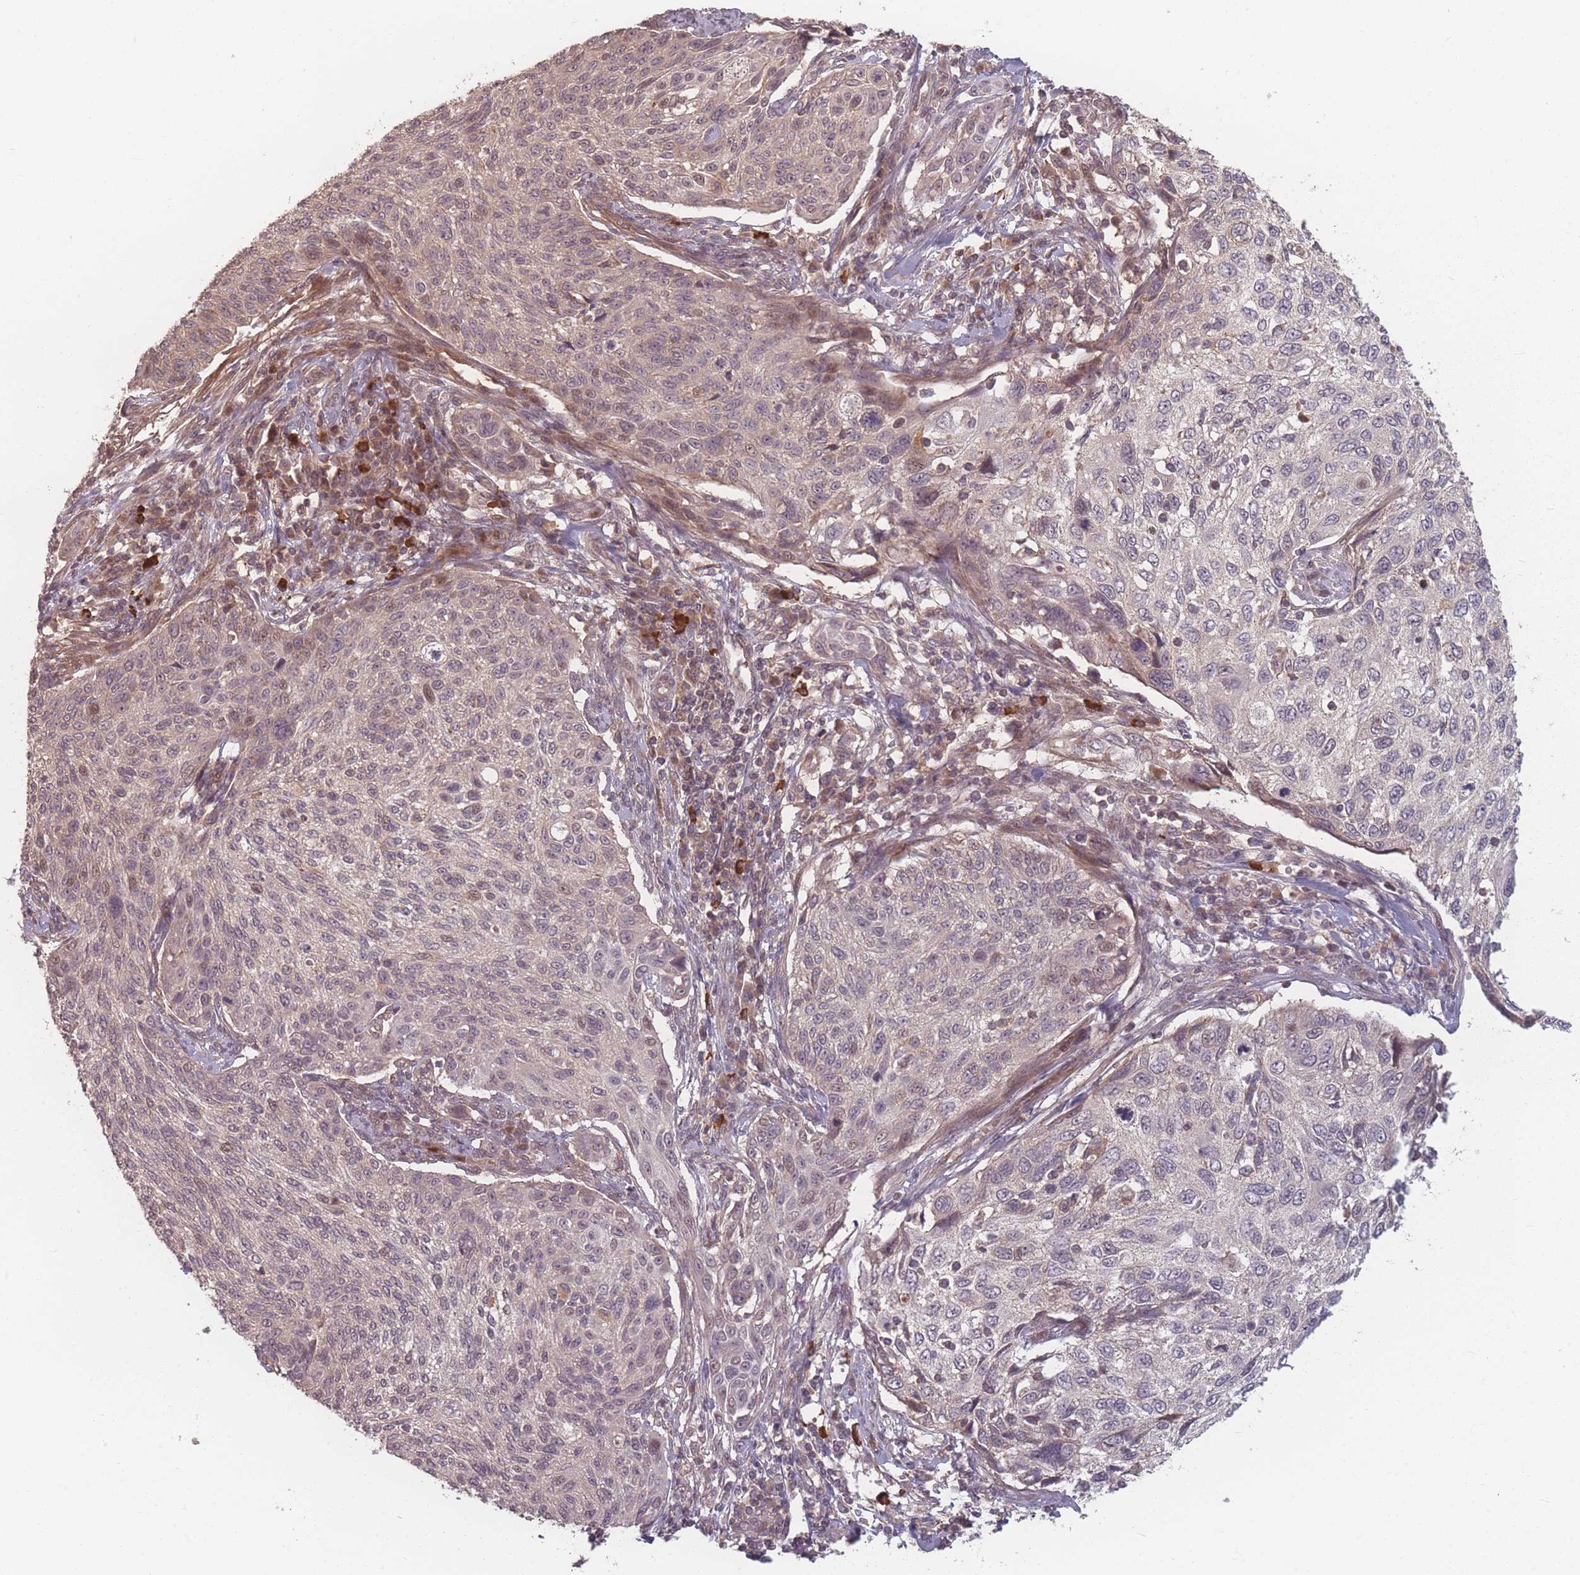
{"staining": {"intensity": "weak", "quantity": "<25%", "location": "nuclear"}, "tissue": "cervical cancer", "cell_type": "Tumor cells", "image_type": "cancer", "snomed": [{"axis": "morphology", "description": "Squamous cell carcinoma, NOS"}, {"axis": "topography", "description": "Cervix"}], "caption": "Human cervical cancer stained for a protein using immunohistochemistry (IHC) exhibits no staining in tumor cells.", "gene": "HAGH", "patient": {"sex": "female", "age": 70}}